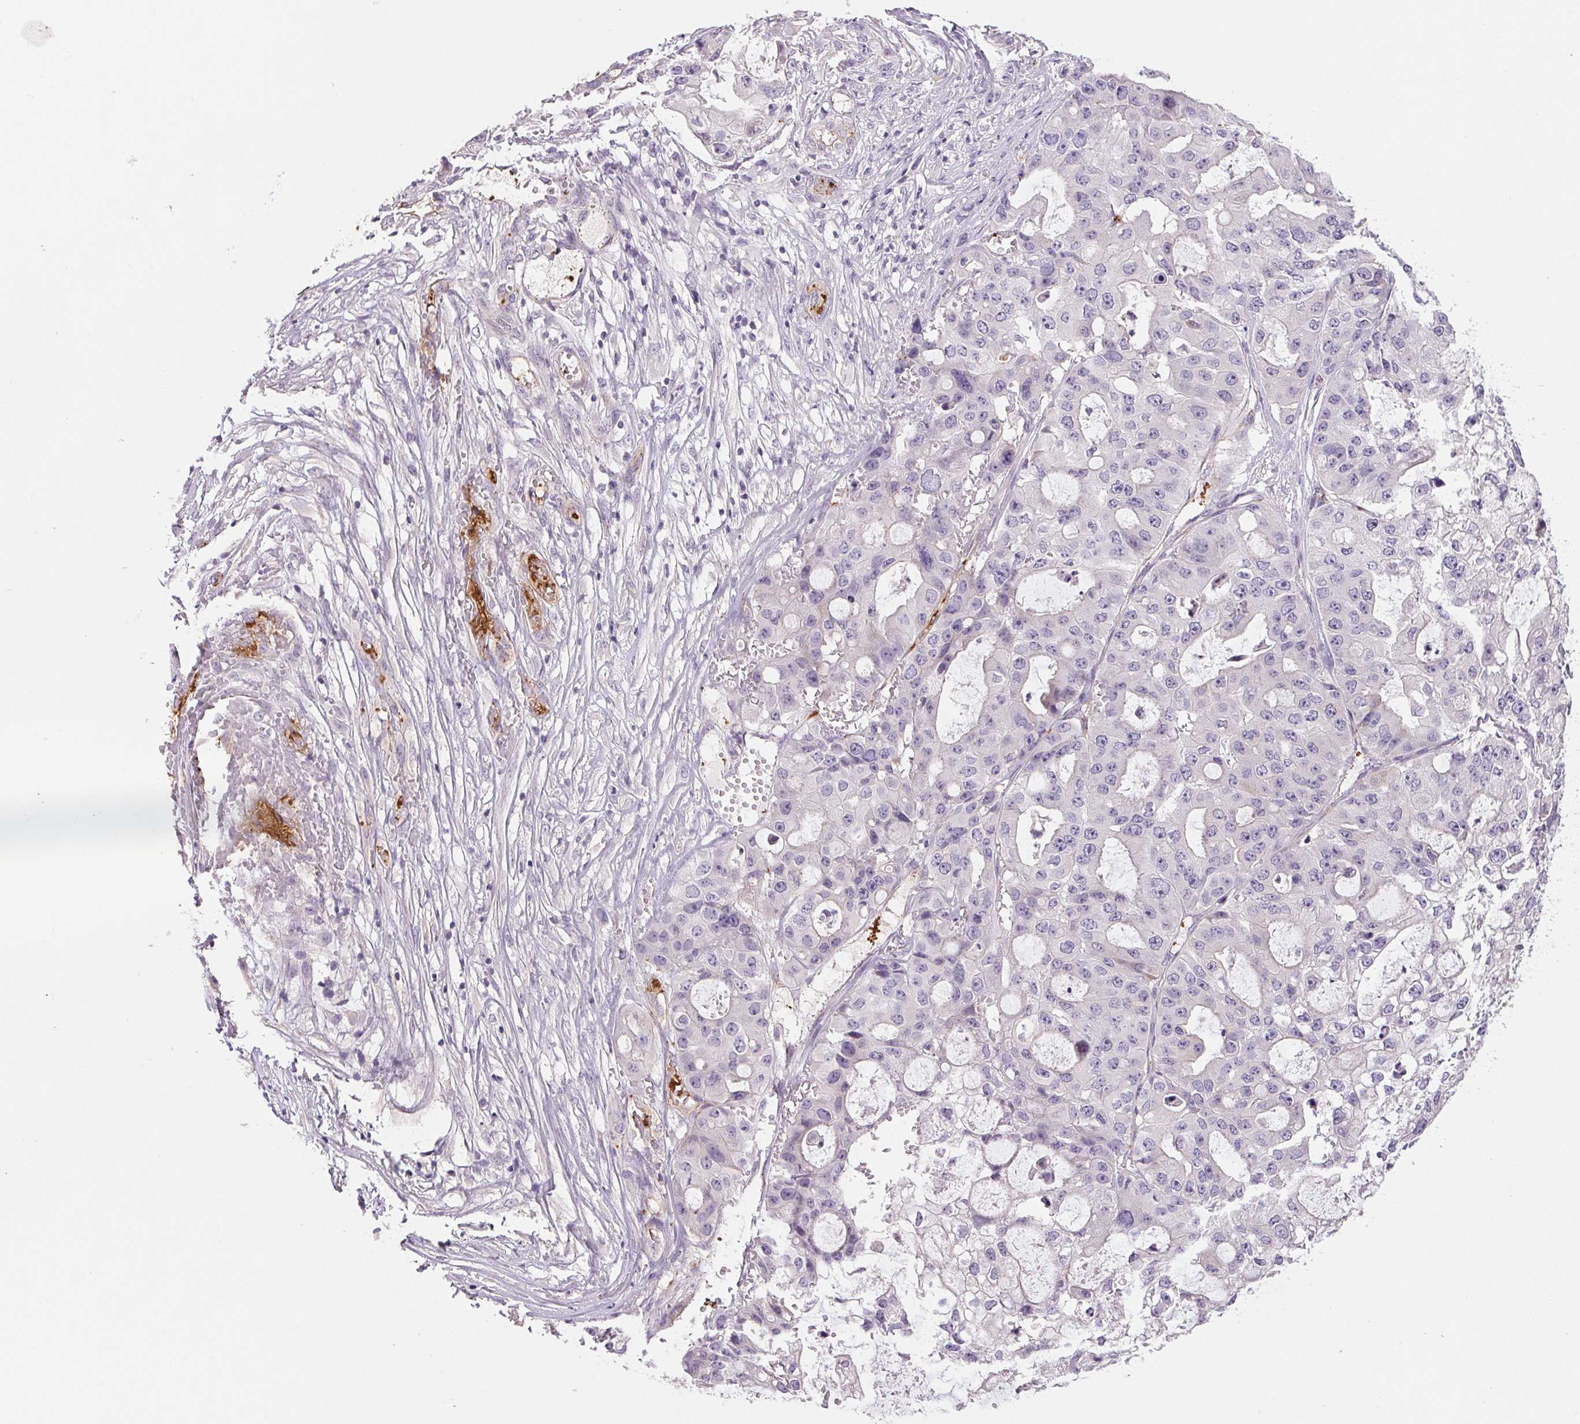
{"staining": {"intensity": "negative", "quantity": "none", "location": "none"}, "tissue": "ovarian cancer", "cell_type": "Tumor cells", "image_type": "cancer", "snomed": [{"axis": "morphology", "description": "Cystadenocarcinoma, serous, NOS"}, {"axis": "topography", "description": "Ovary"}], "caption": "Ovarian serous cystadenocarcinoma was stained to show a protein in brown. There is no significant staining in tumor cells.", "gene": "ANKRD13B", "patient": {"sex": "female", "age": 56}}